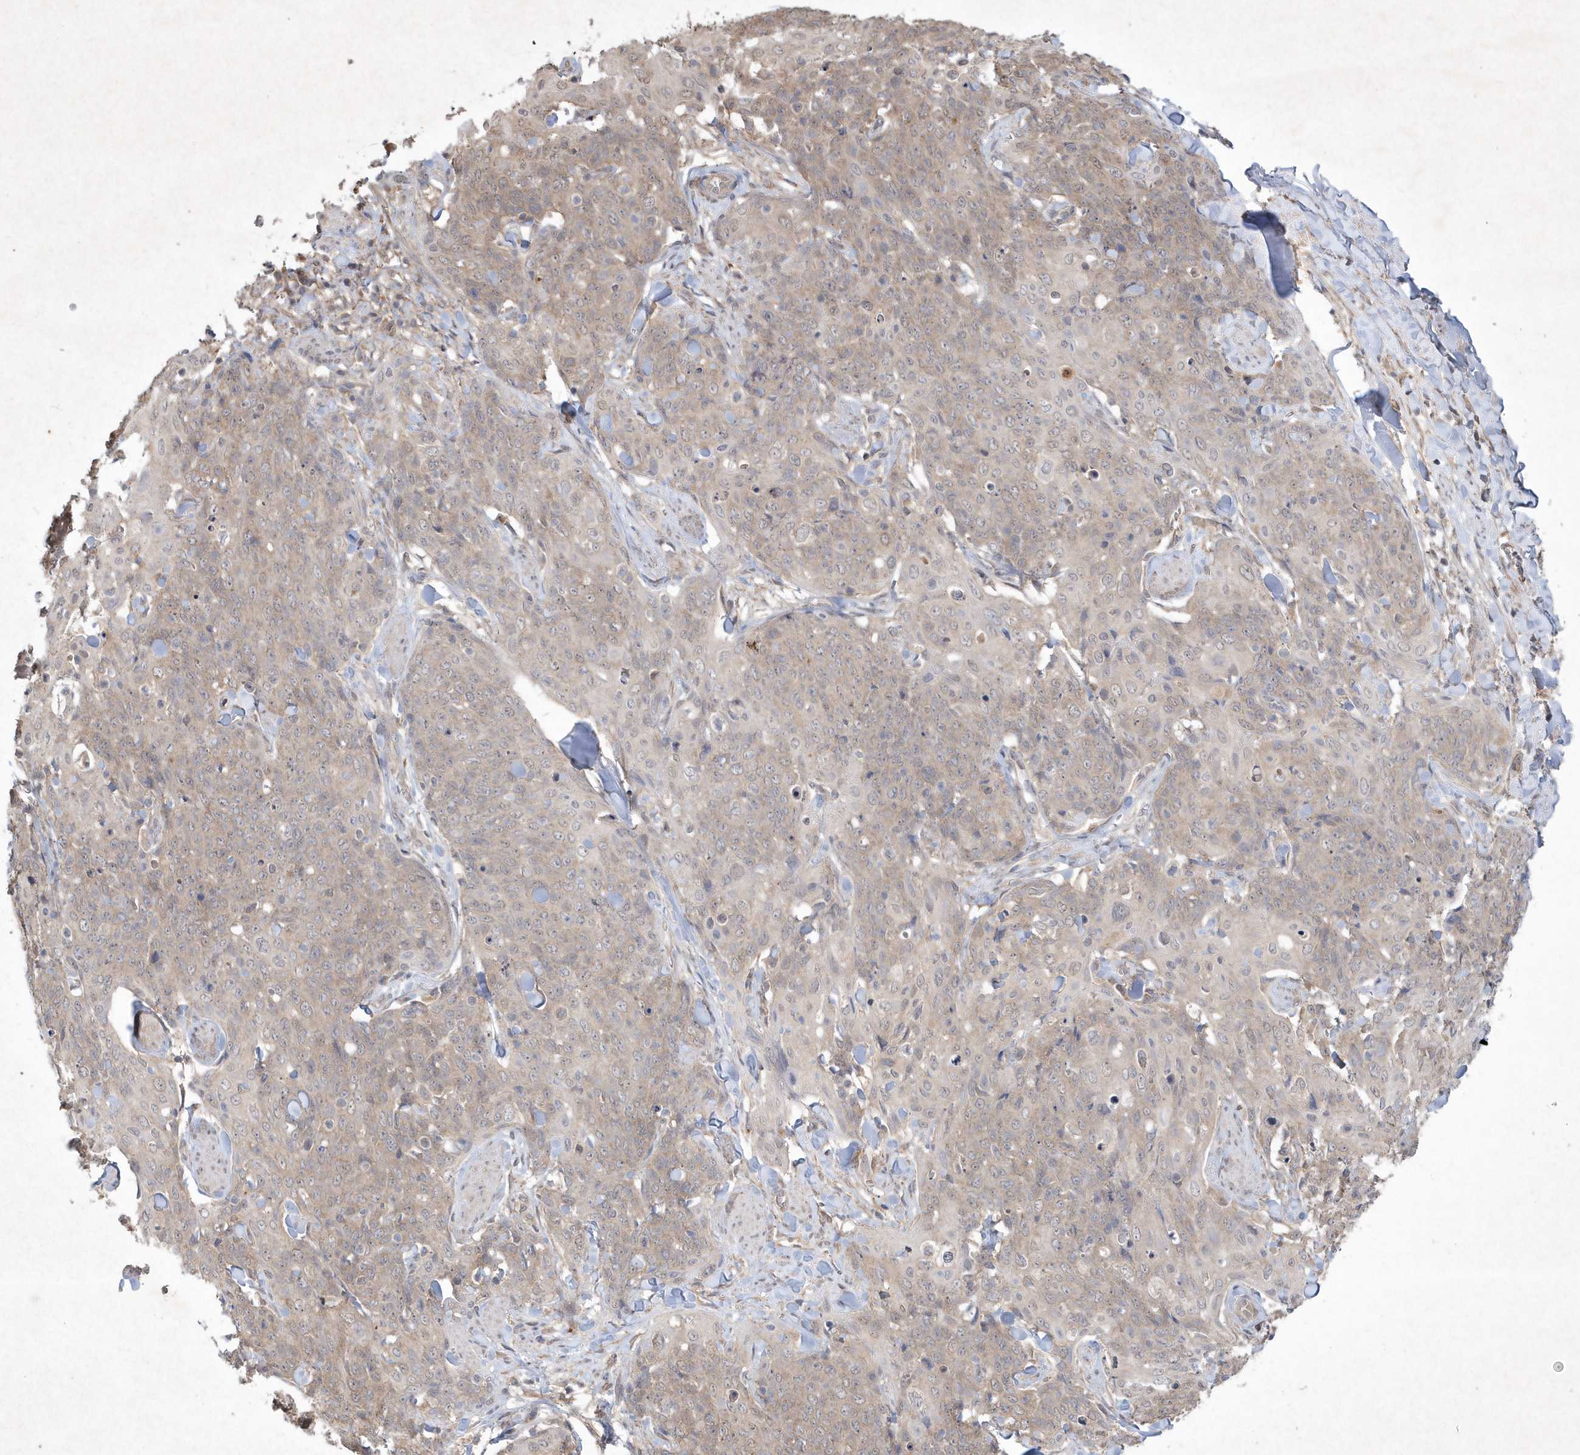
{"staining": {"intensity": "negative", "quantity": "none", "location": "none"}, "tissue": "skin cancer", "cell_type": "Tumor cells", "image_type": "cancer", "snomed": [{"axis": "morphology", "description": "Squamous cell carcinoma, NOS"}, {"axis": "topography", "description": "Skin"}, {"axis": "topography", "description": "Vulva"}], "caption": "Photomicrograph shows no significant protein positivity in tumor cells of skin squamous cell carcinoma.", "gene": "AKR7A2", "patient": {"sex": "female", "age": 85}}